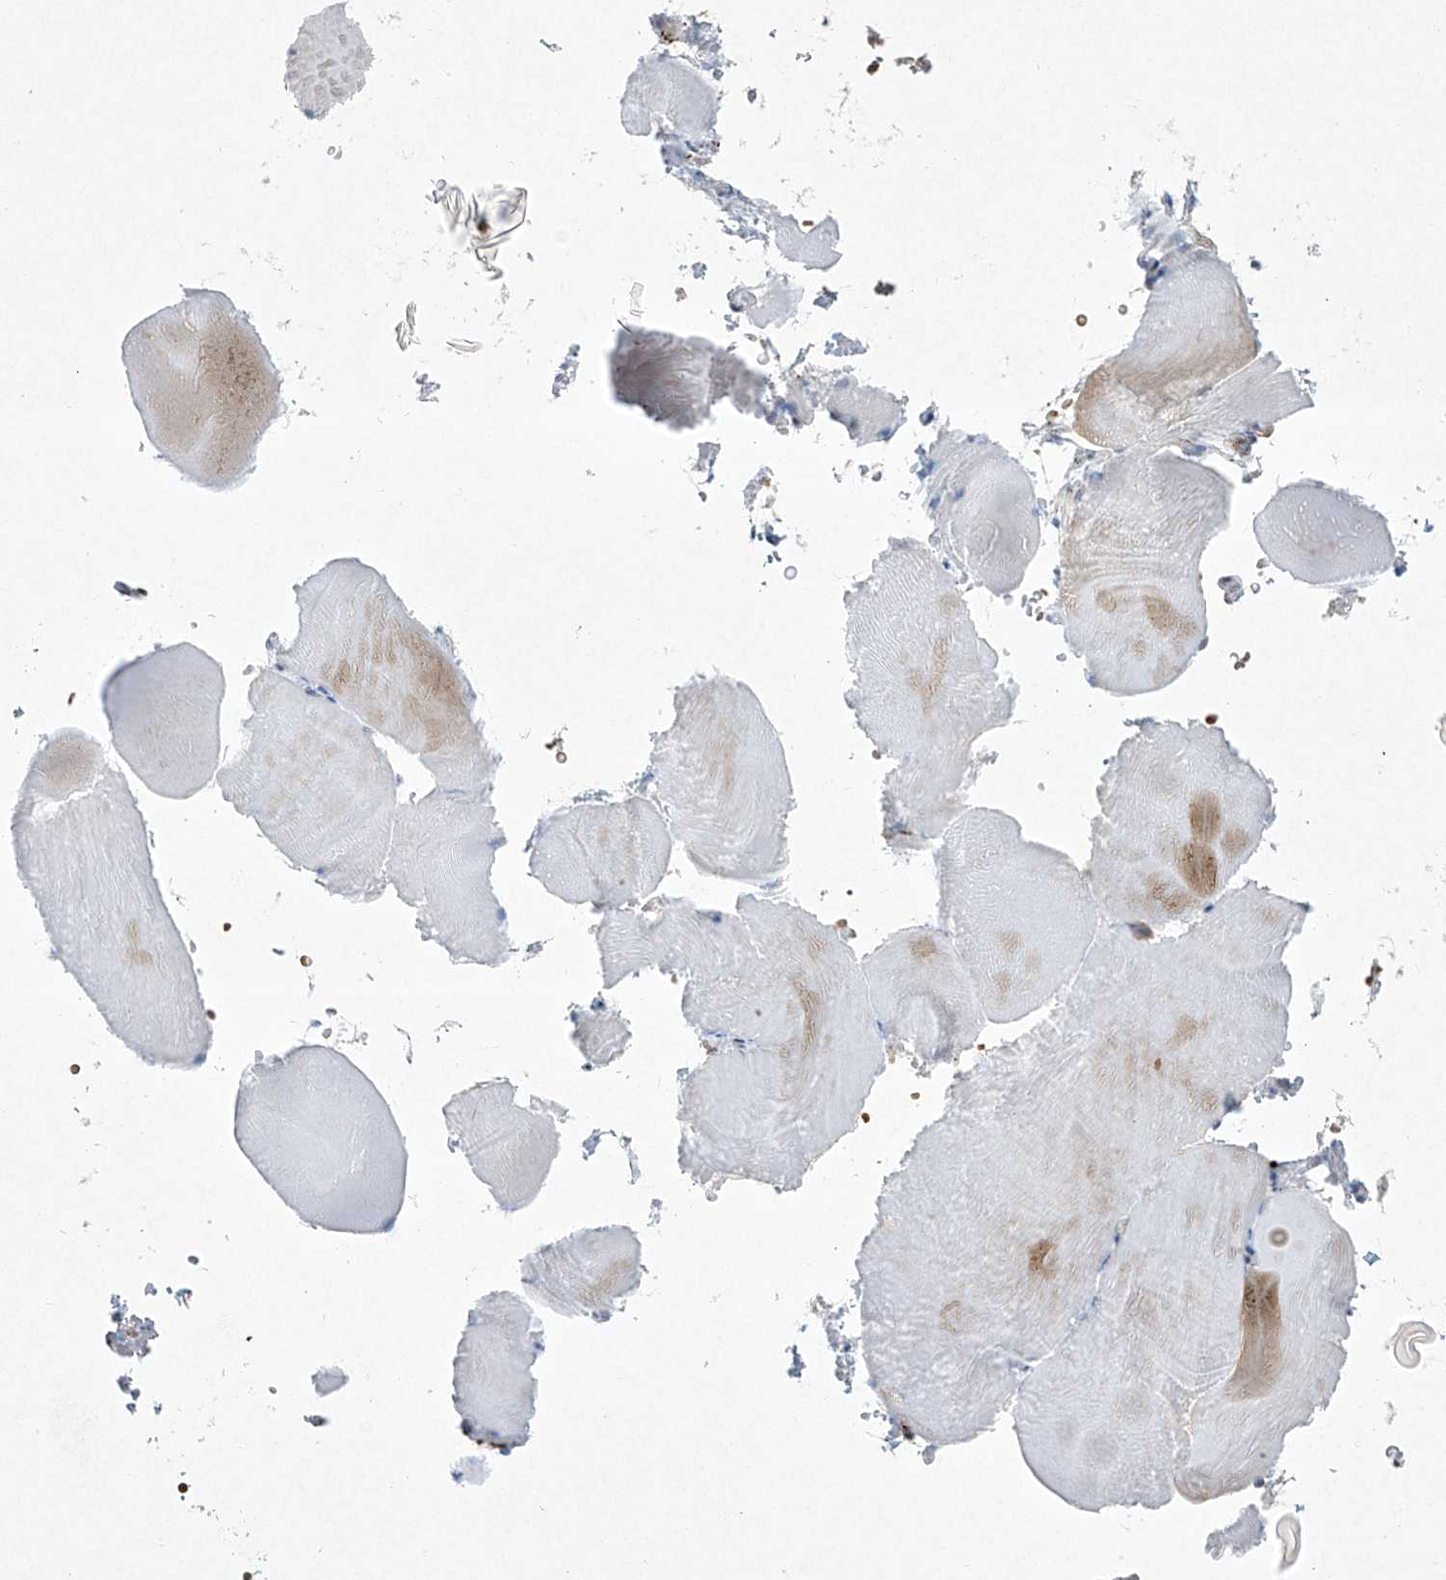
{"staining": {"intensity": "moderate", "quantity": "<25%", "location": "cytoplasmic/membranous"}, "tissue": "skeletal muscle", "cell_type": "Myocytes", "image_type": "normal", "snomed": [{"axis": "morphology", "description": "Normal tissue, NOS"}, {"axis": "topography", "description": "Skeletal muscle"}, {"axis": "topography", "description": "Parathyroid gland"}], "caption": "A photomicrograph of human skeletal muscle stained for a protein displays moderate cytoplasmic/membranous brown staining in myocytes.", "gene": "TJAP1", "patient": {"sex": "female", "age": 37}}